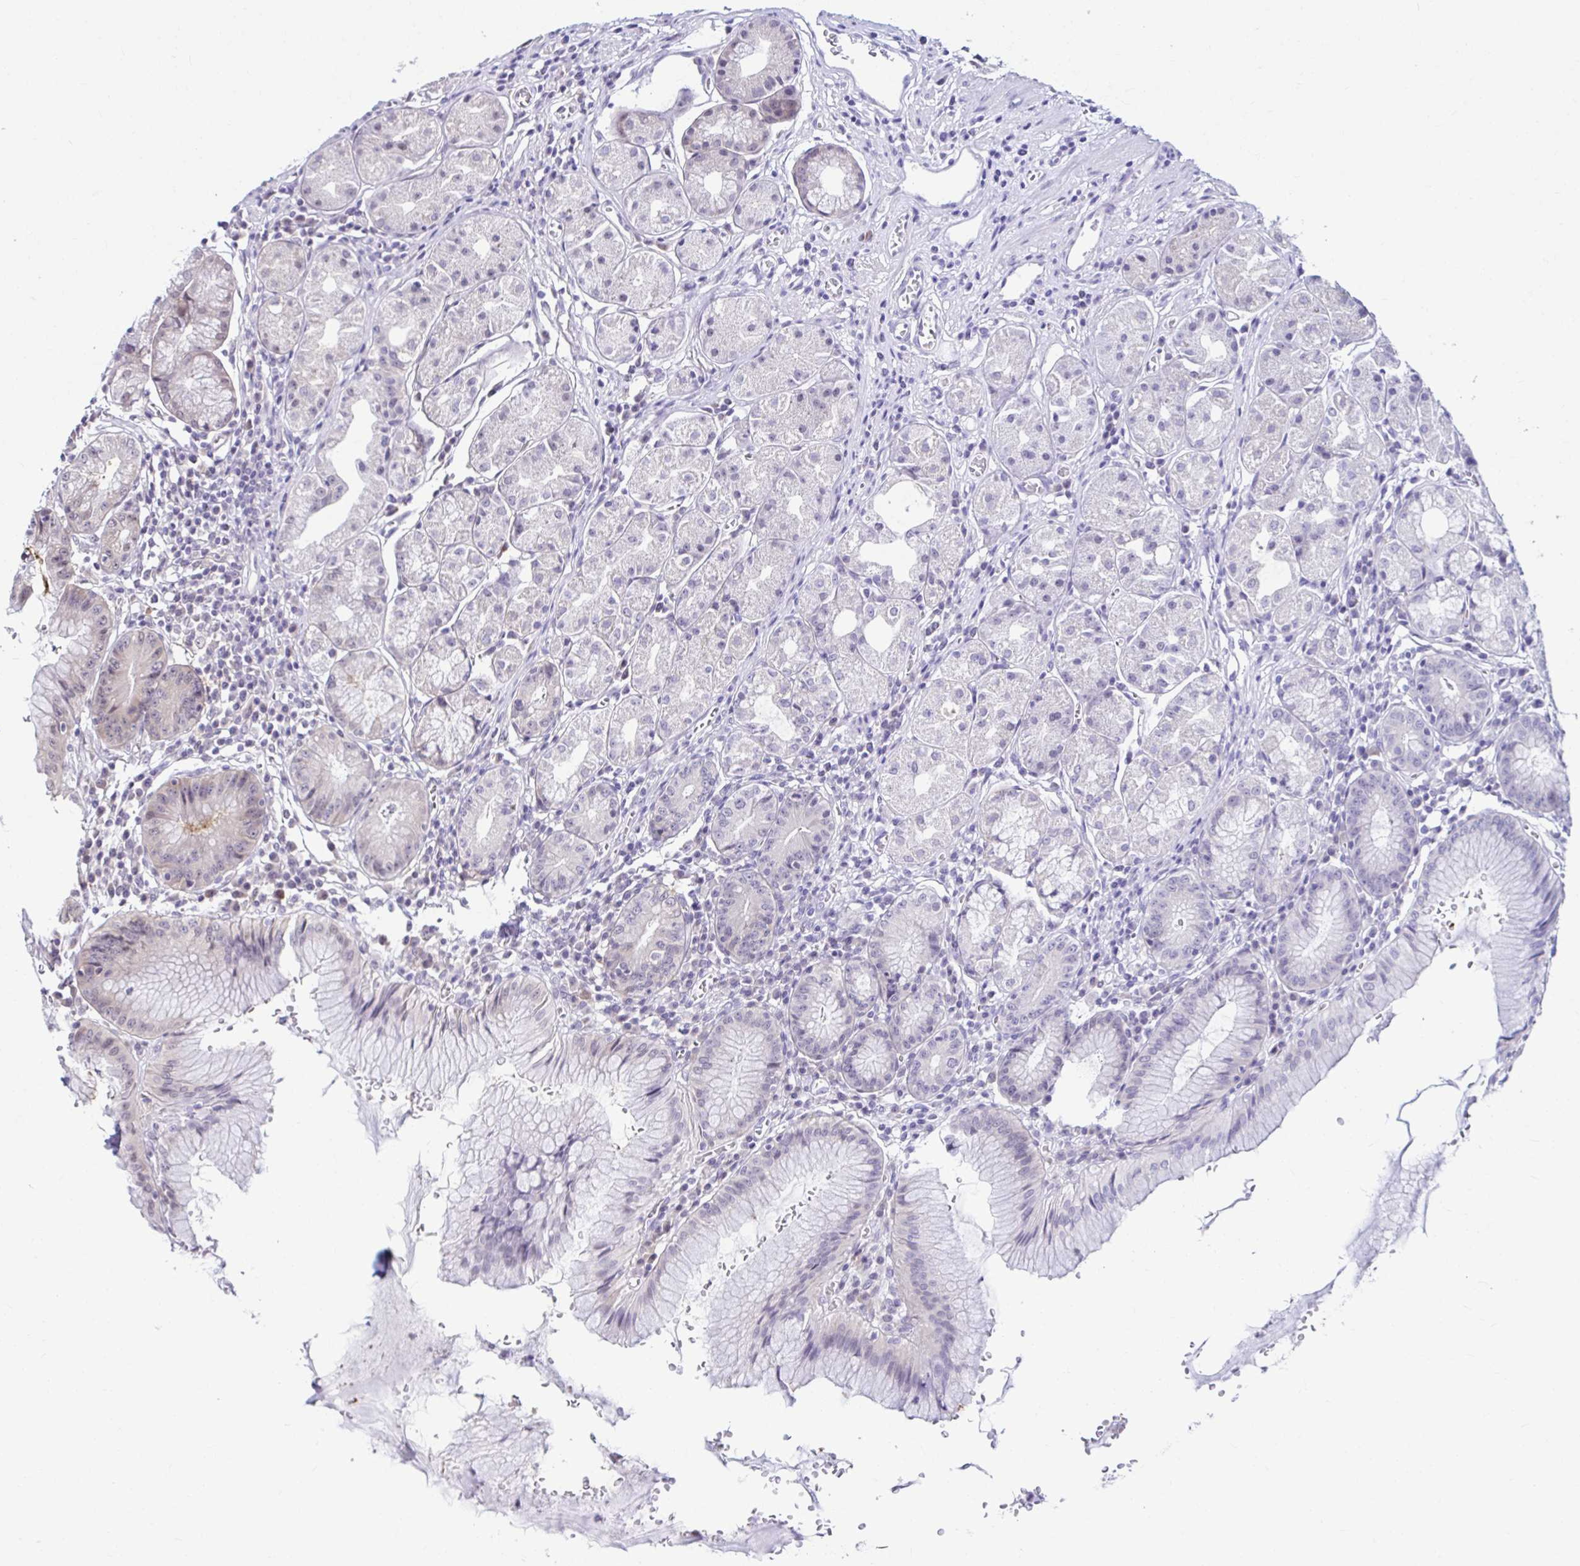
{"staining": {"intensity": "weak", "quantity": "<25%", "location": "nuclear"}, "tissue": "stomach", "cell_type": "Glandular cells", "image_type": "normal", "snomed": [{"axis": "morphology", "description": "Normal tissue, NOS"}, {"axis": "topography", "description": "Stomach"}], "caption": "This is a histopathology image of immunohistochemistry (IHC) staining of unremarkable stomach, which shows no positivity in glandular cells.", "gene": "PSMD3", "patient": {"sex": "male", "age": 55}}